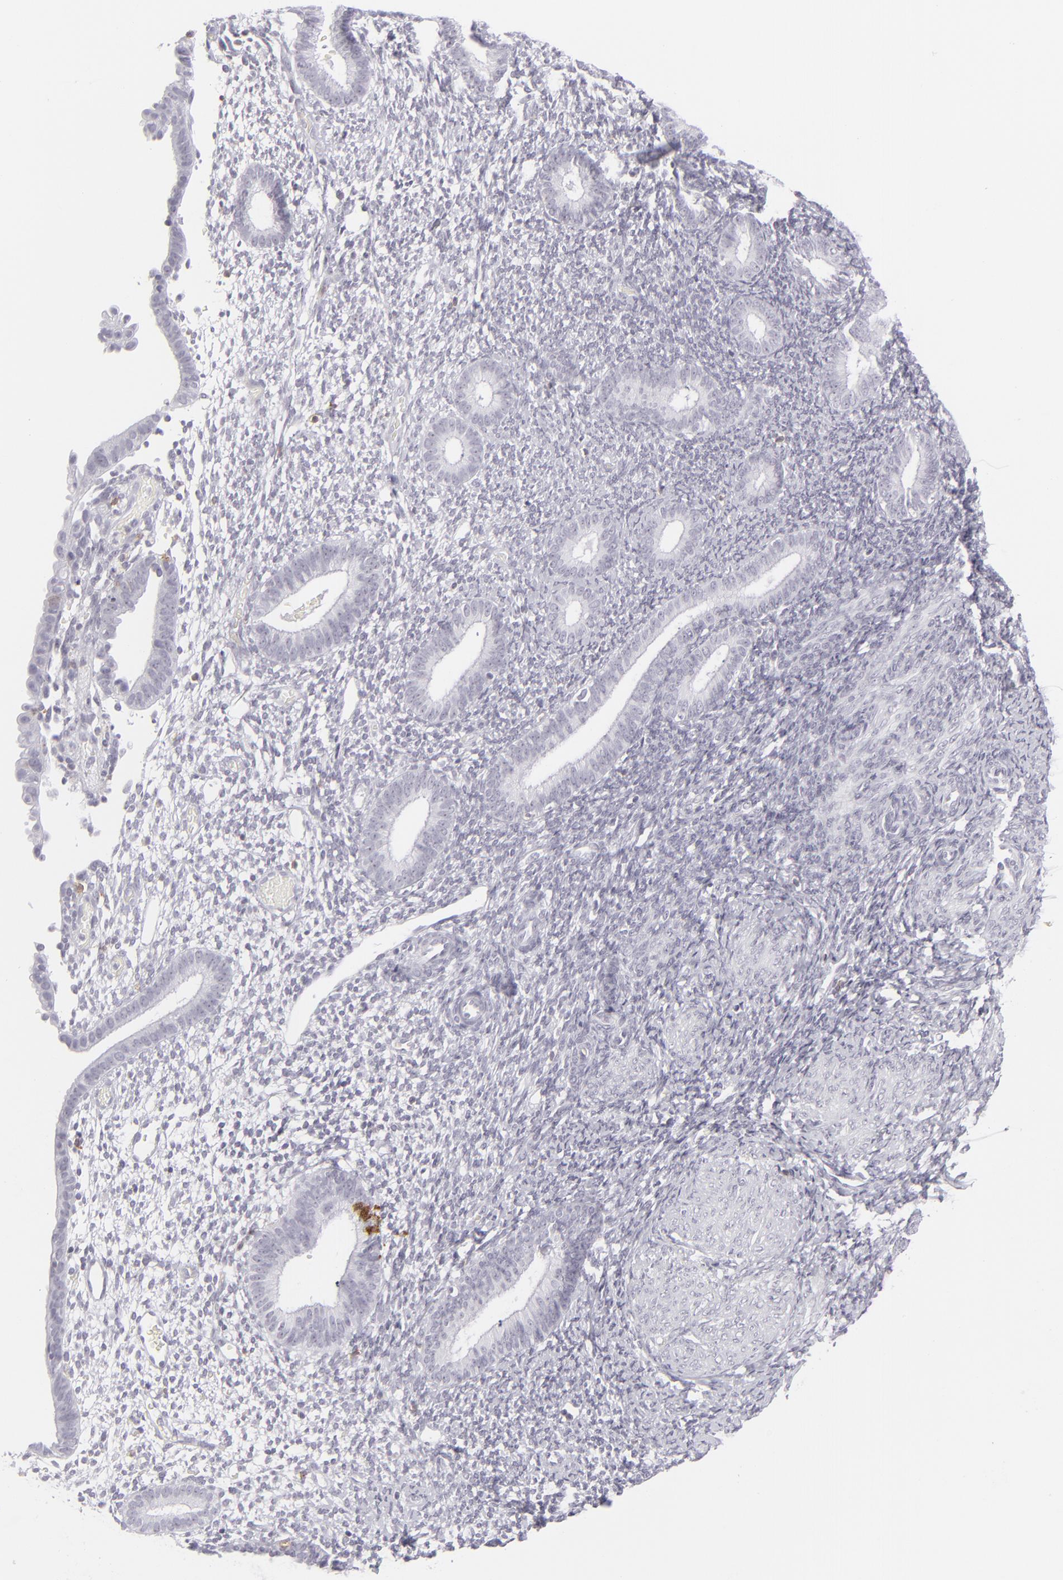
{"staining": {"intensity": "negative", "quantity": "none", "location": "none"}, "tissue": "endometrium", "cell_type": "Cells in endometrial stroma", "image_type": "normal", "snomed": [{"axis": "morphology", "description": "Normal tissue, NOS"}, {"axis": "topography", "description": "Smooth muscle"}, {"axis": "topography", "description": "Endometrium"}], "caption": "DAB (3,3'-diaminobenzidine) immunohistochemical staining of unremarkable endometrium exhibits no significant expression in cells in endometrial stroma. (Immunohistochemistry (ihc), brightfield microscopy, high magnification).", "gene": "CD7", "patient": {"sex": "female", "age": 57}}